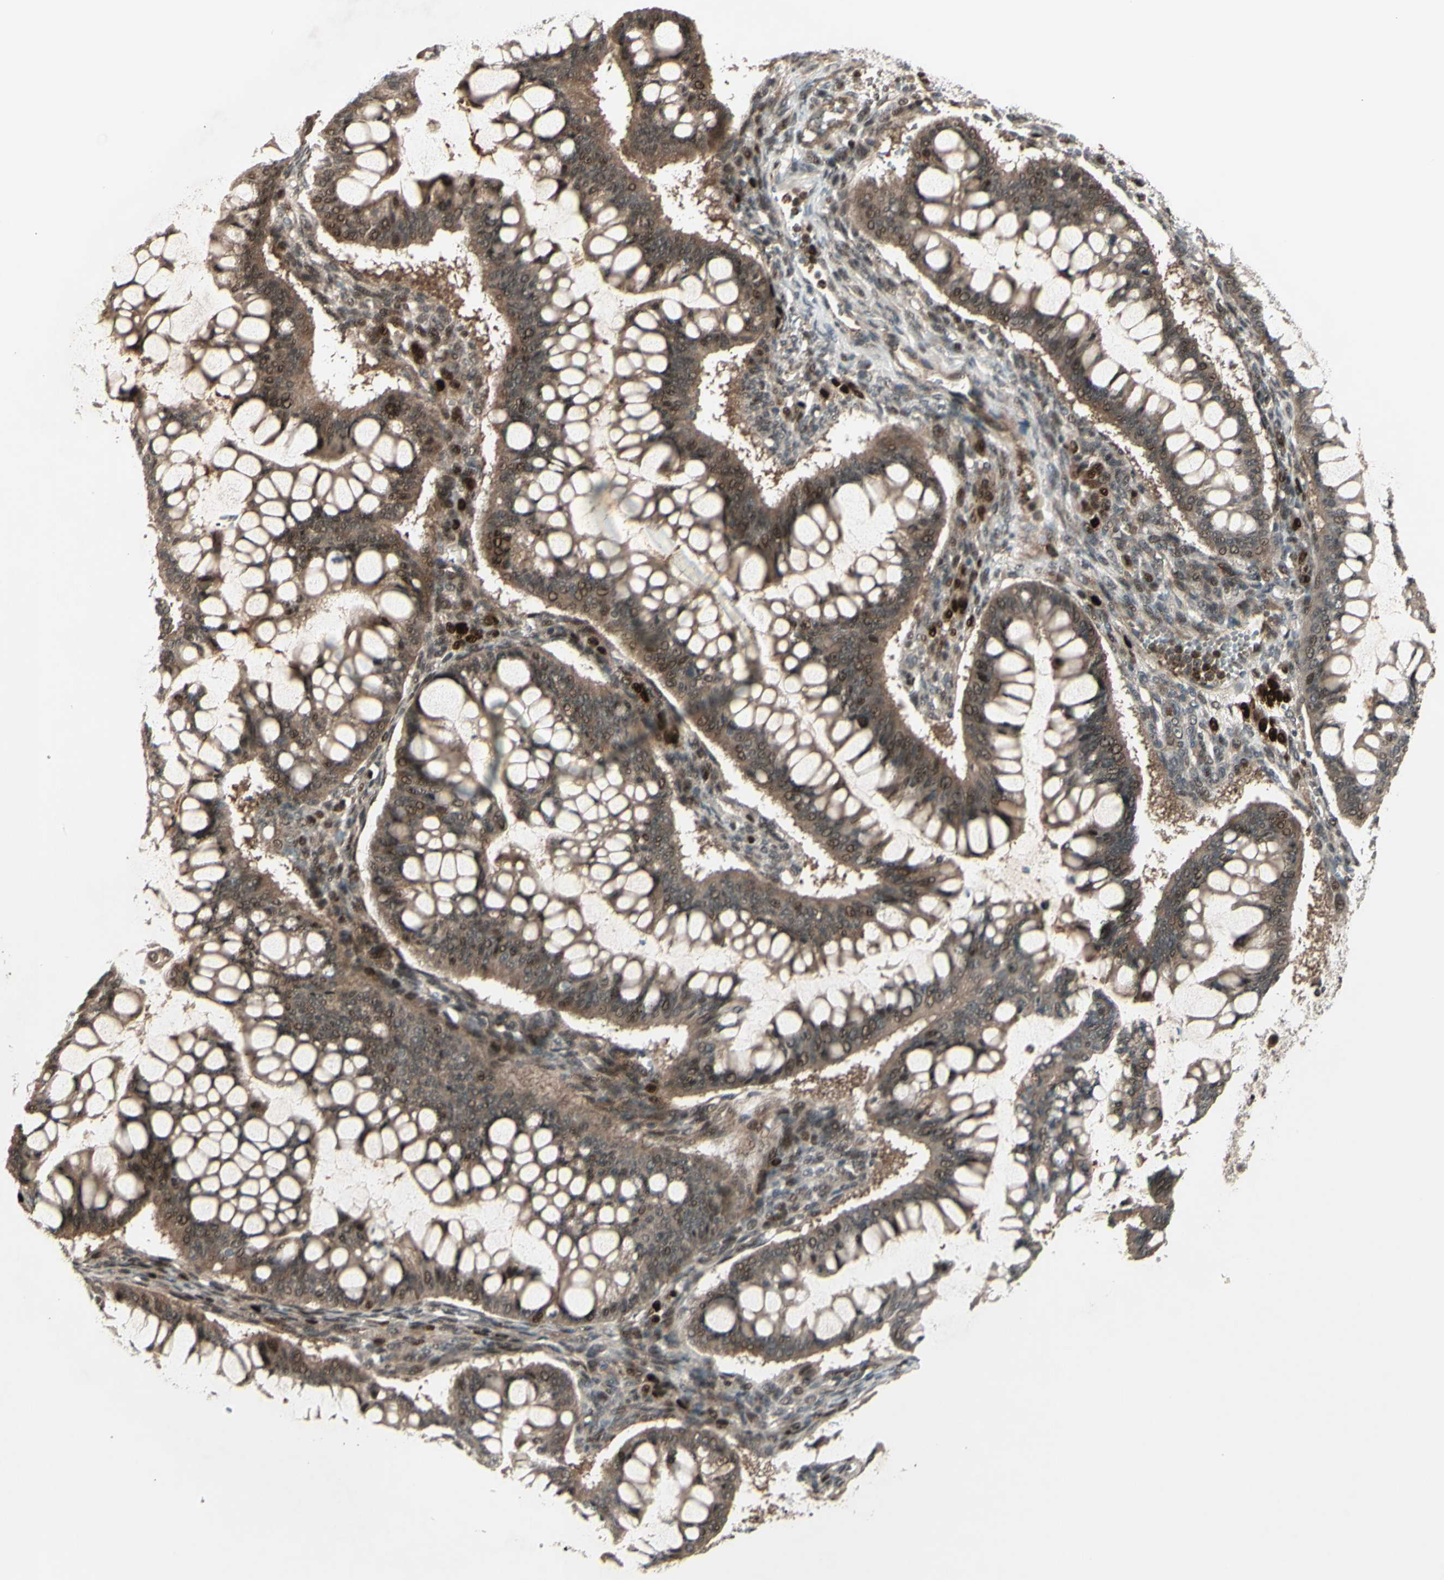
{"staining": {"intensity": "moderate", "quantity": ">75%", "location": "cytoplasmic/membranous,nuclear"}, "tissue": "ovarian cancer", "cell_type": "Tumor cells", "image_type": "cancer", "snomed": [{"axis": "morphology", "description": "Cystadenocarcinoma, mucinous, NOS"}, {"axis": "topography", "description": "Ovary"}], "caption": "Human ovarian cancer (mucinous cystadenocarcinoma) stained with a brown dye exhibits moderate cytoplasmic/membranous and nuclear positive positivity in about >75% of tumor cells.", "gene": "MLF2", "patient": {"sex": "female", "age": 73}}